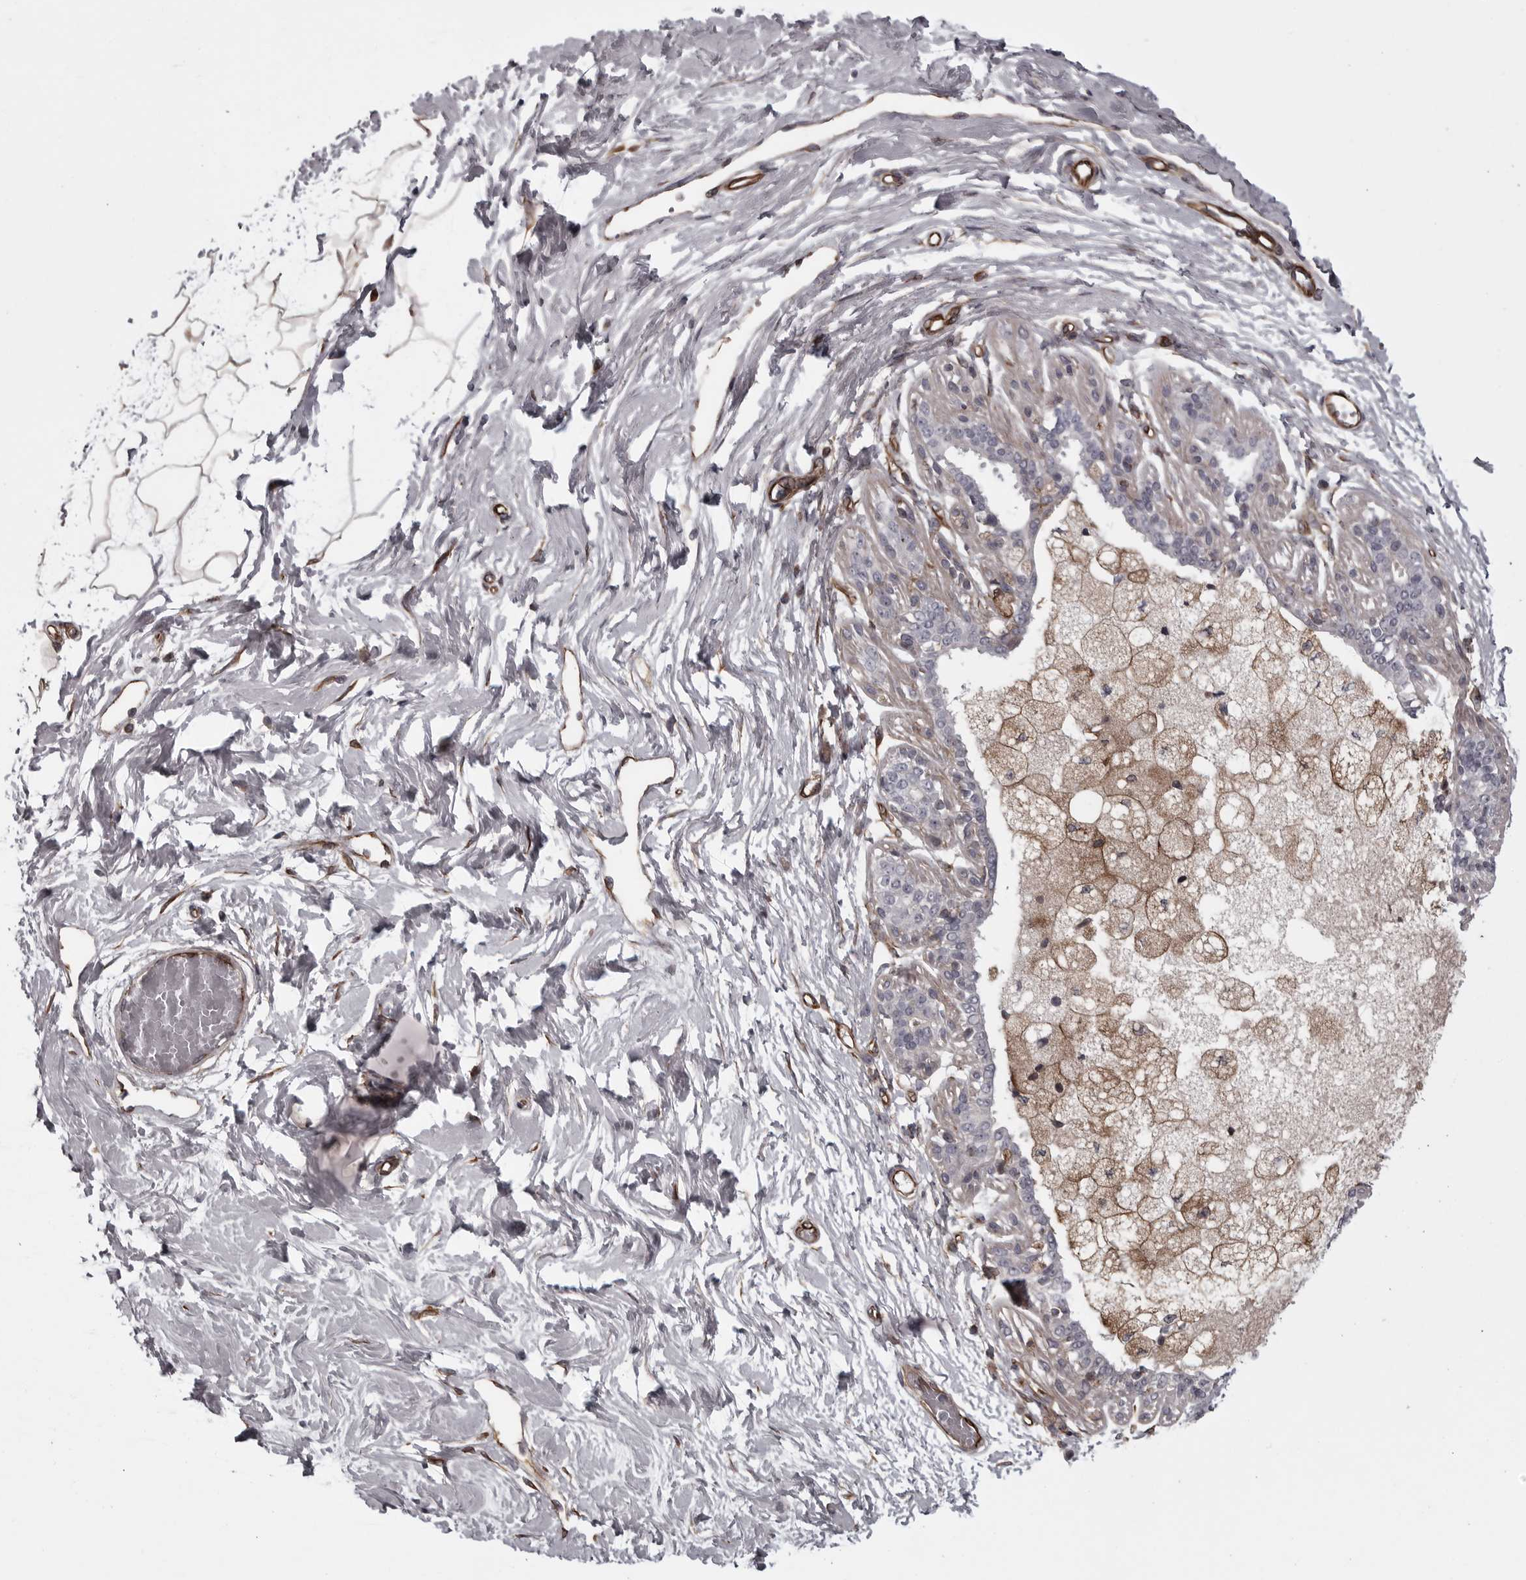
{"staining": {"intensity": "negative", "quantity": "none", "location": "none"}, "tissue": "breast", "cell_type": "Adipocytes", "image_type": "normal", "snomed": [{"axis": "morphology", "description": "Normal tissue, NOS"}, {"axis": "topography", "description": "Breast"}], "caption": "The IHC micrograph has no significant expression in adipocytes of breast.", "gene": "FAAP100", "patient": {"sex": "female", "age": 45}}